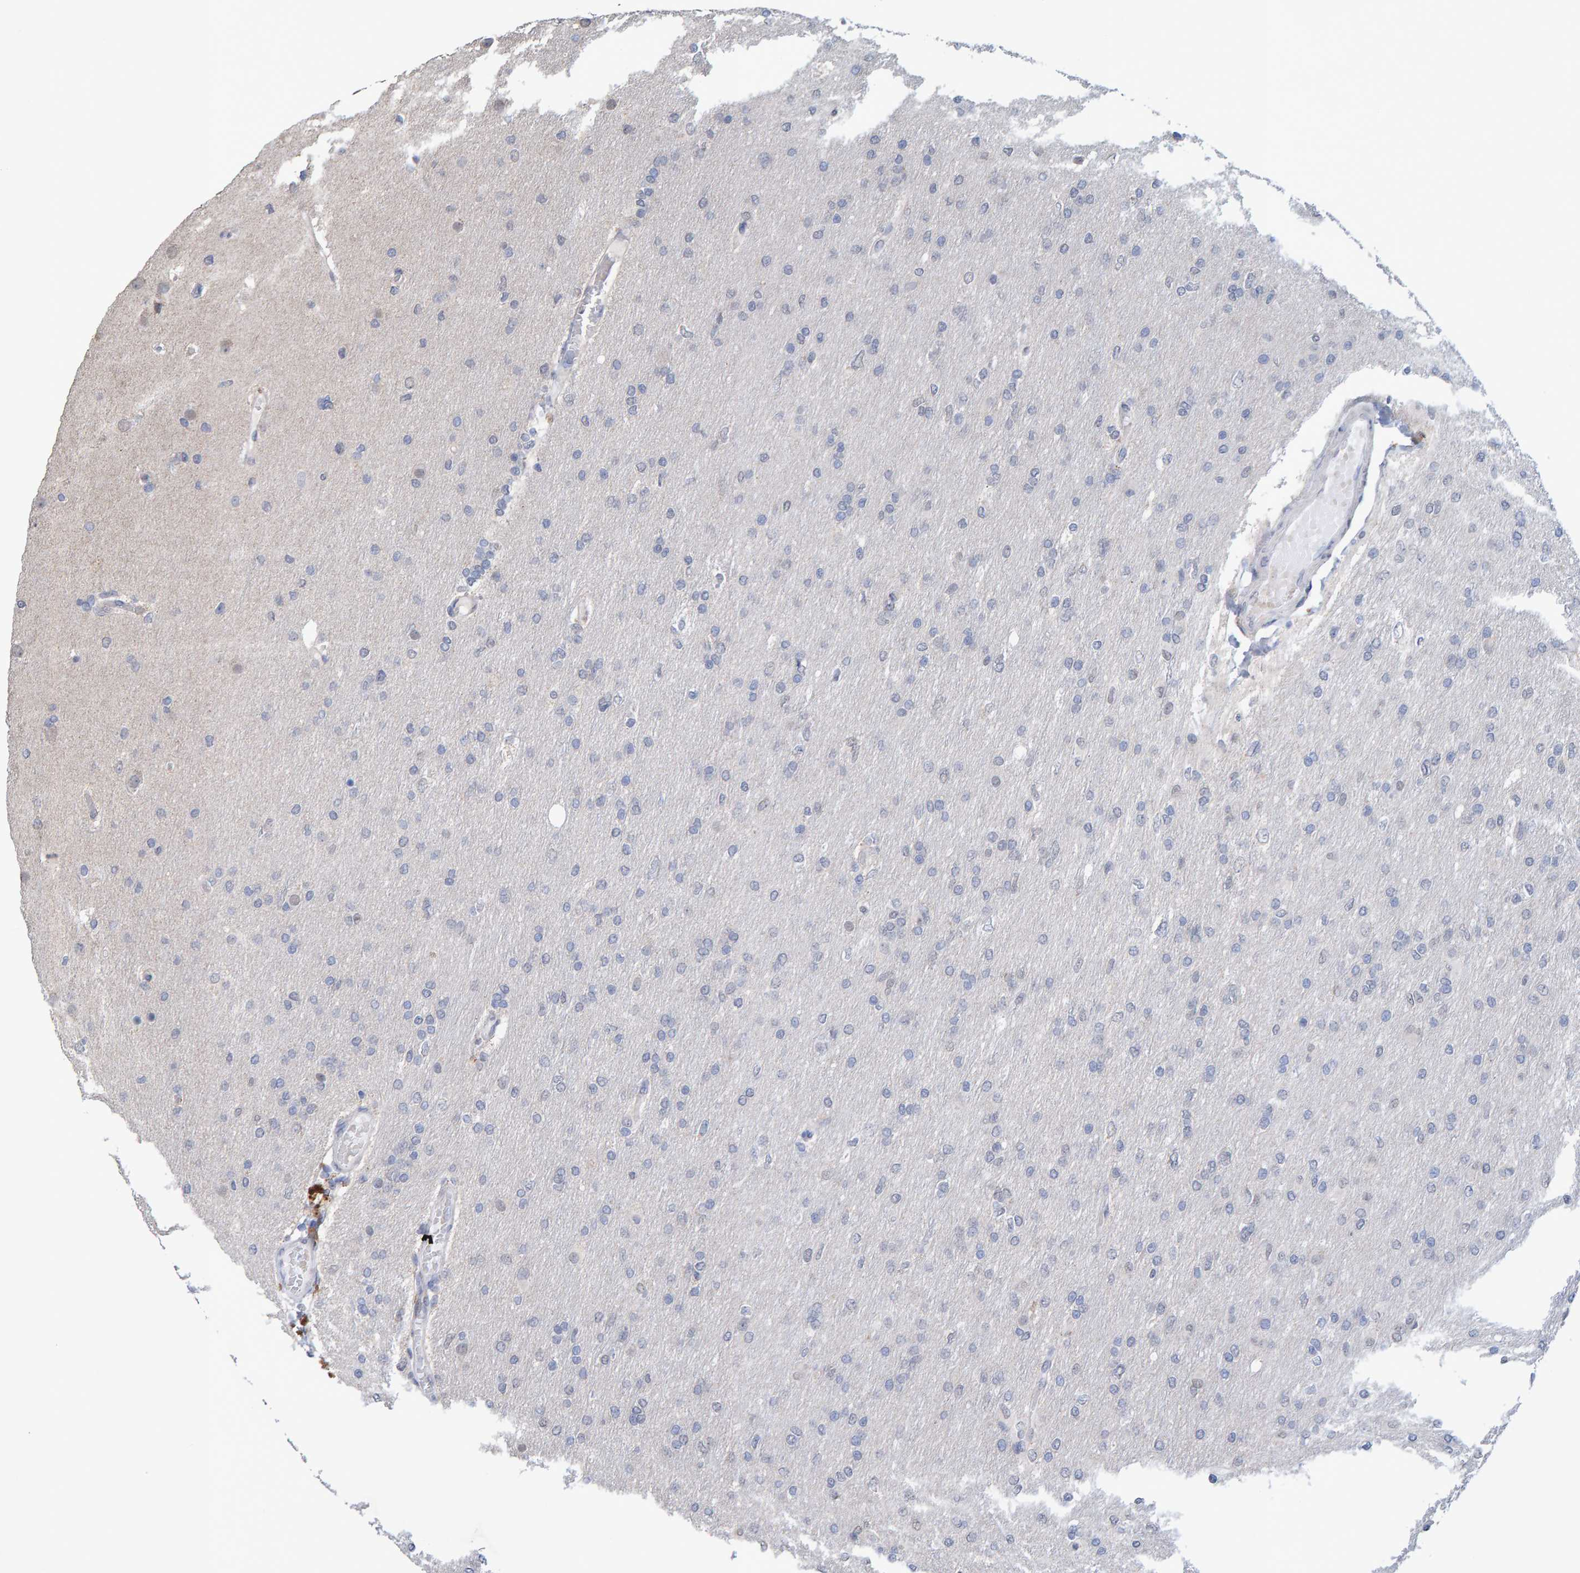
{"staining": {"intensity": "negative", "quantity": "none", "location": "none"}, "tissue": "glioma", "cell_type": "Tumor cells", "image_type": "cancer", "snomed": [{"axis": "morphology", "description": "Glioma, malignant, High grade"}, {"axis": "topography", "description": "Cerebral cortex"}], "caption": "The micrograph demonstrates no staining of tumor cells in malignant glioma (high-grade).", "gene": "USP43", "patient": {"sex": "female", "age": 36}}